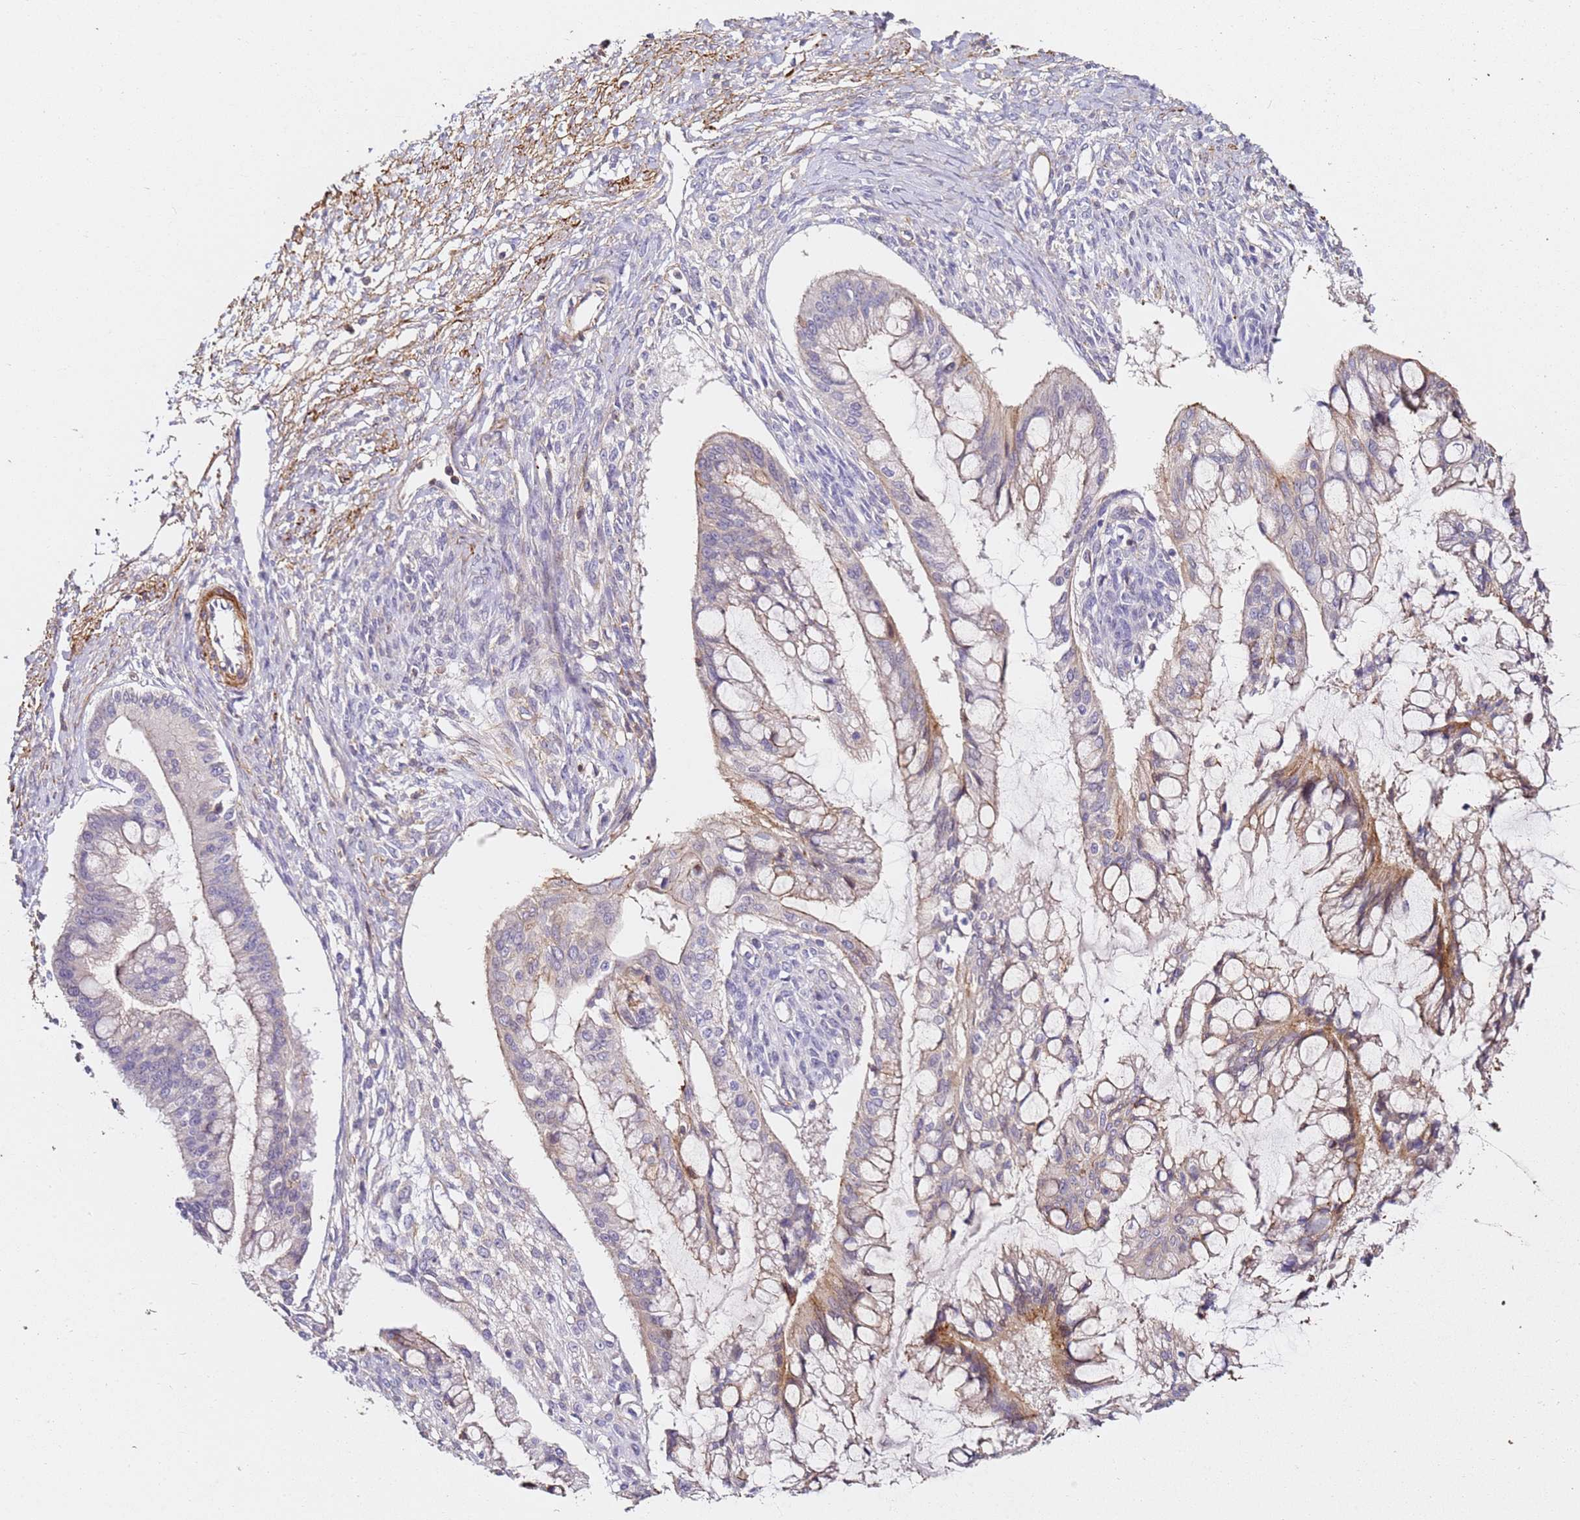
{"staining": {"intensity": "moderate", "quantity": "<25%", "location": "cytoplasmic/membranous"}, "tissue": "ovarian cancer", "cell_type": "Tumor cells", "image_type": "cancer", "snomed": [{"axis": "morphology", "description": "Cystadenocarcinoma, mucinous, NOS"}, {"axis": "topography", "description": "Ovary"}], "caption": "DAB (3,3'-diaminobenzidine) immunohistochemical staining of human ovarian cancer demonstrates moderate cytoplasmic/membranous protein positivity in approximately <25% of tumor cells.", "gene": "ZNF671", "patient": {"sex": "female", "age": 73}}